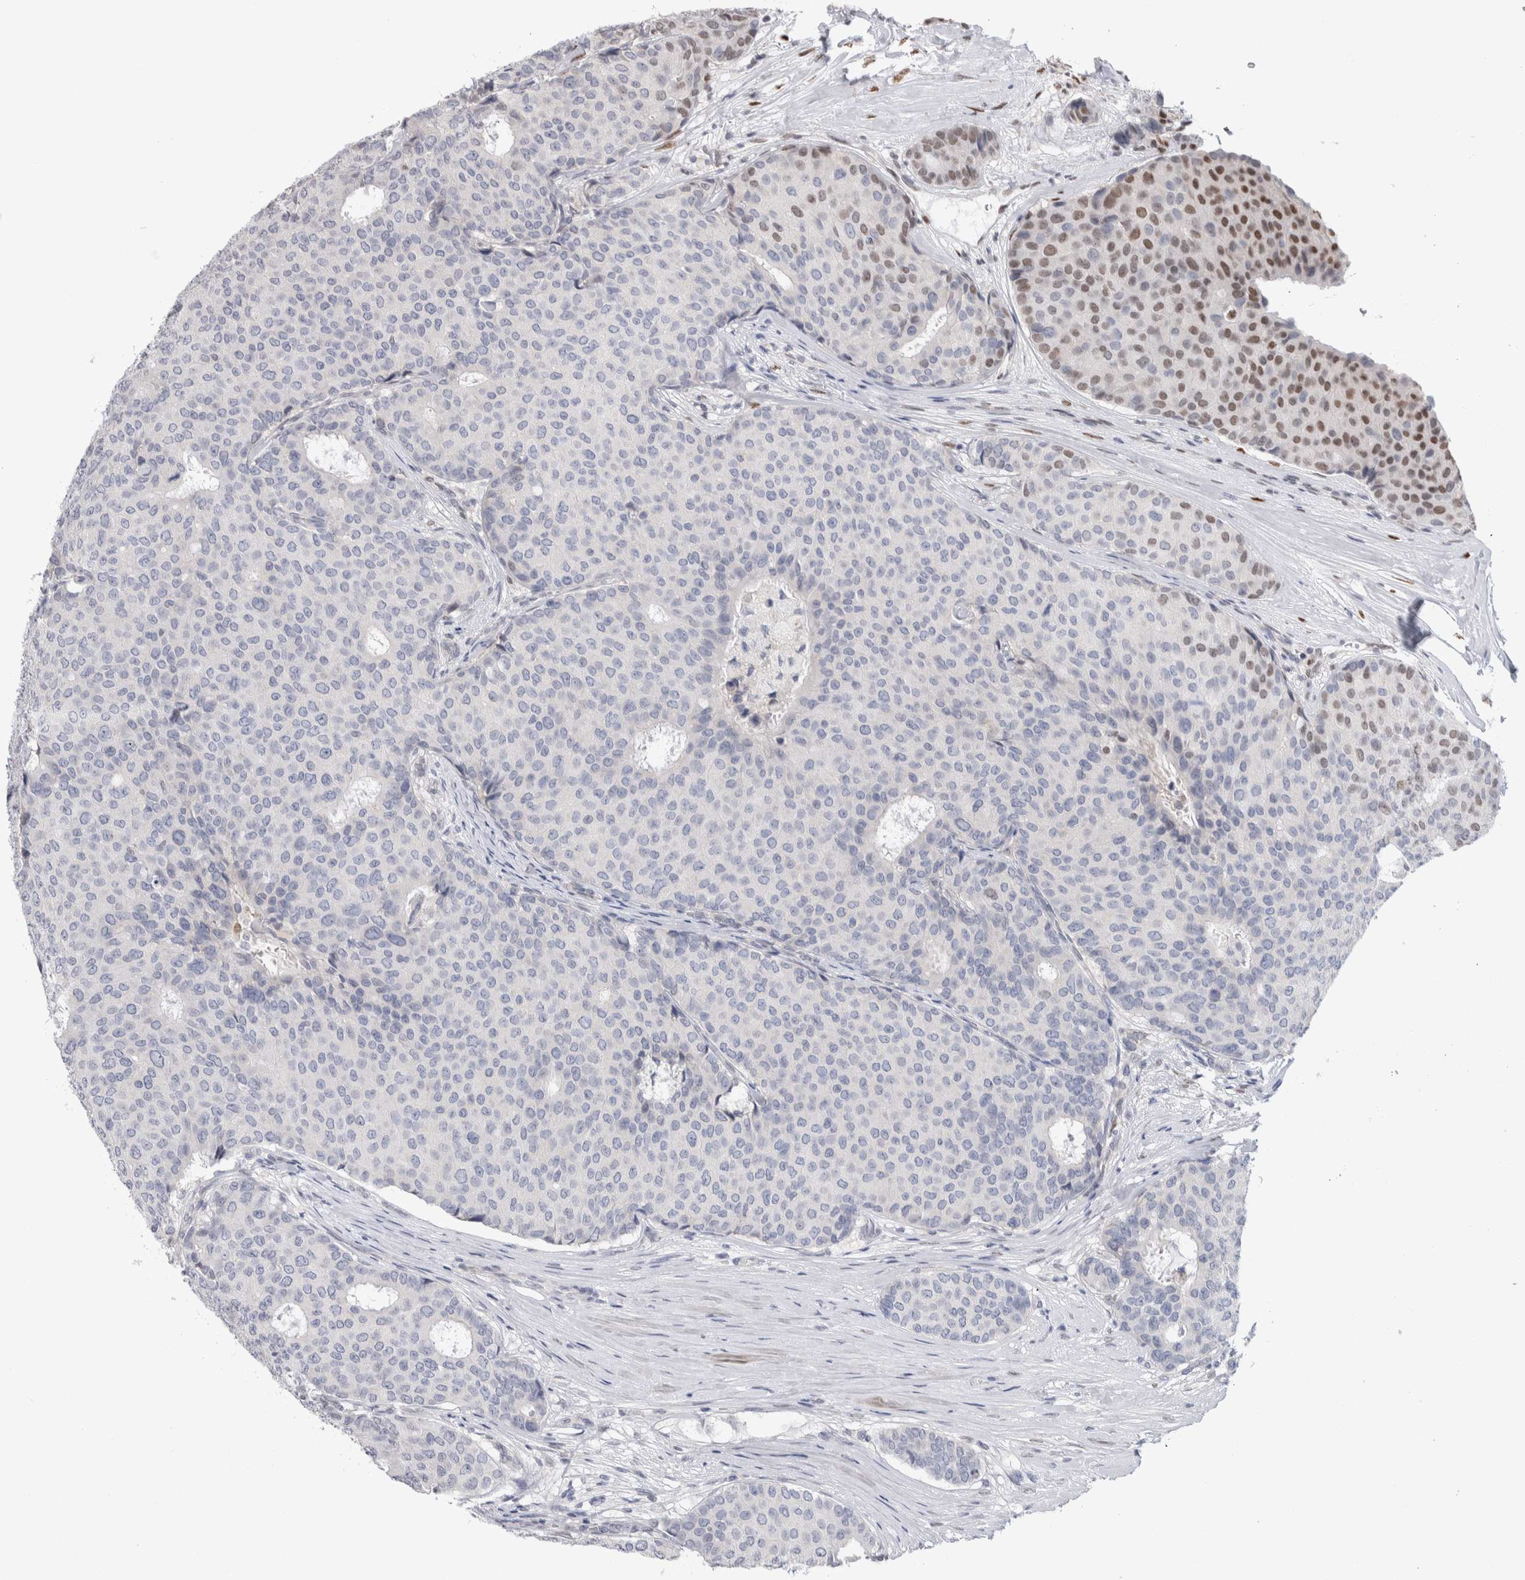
{"staining": {"intensity": "moderate", "quantity": "<25%", "location": "nuclear"}, "tissue": "breast cancer", "cell_type": "Tumor cells", "image_type": "cancer", "snomed": [{"axis": "morphology", "description": "Duct carcinoma"}, {"axis": "topography", "description": "Breast"}], "caption": "Immunohistochemistry (IHC) micrograph of human breast cancer (infiltrating ductal carcinoma) stained for a protein (brown), which displays low levels of moderate nuclear positivity in approximately <25% of tumor cells.", "gene": "TAX1BP1", "patient": {"sex": "female", "age": 75}}